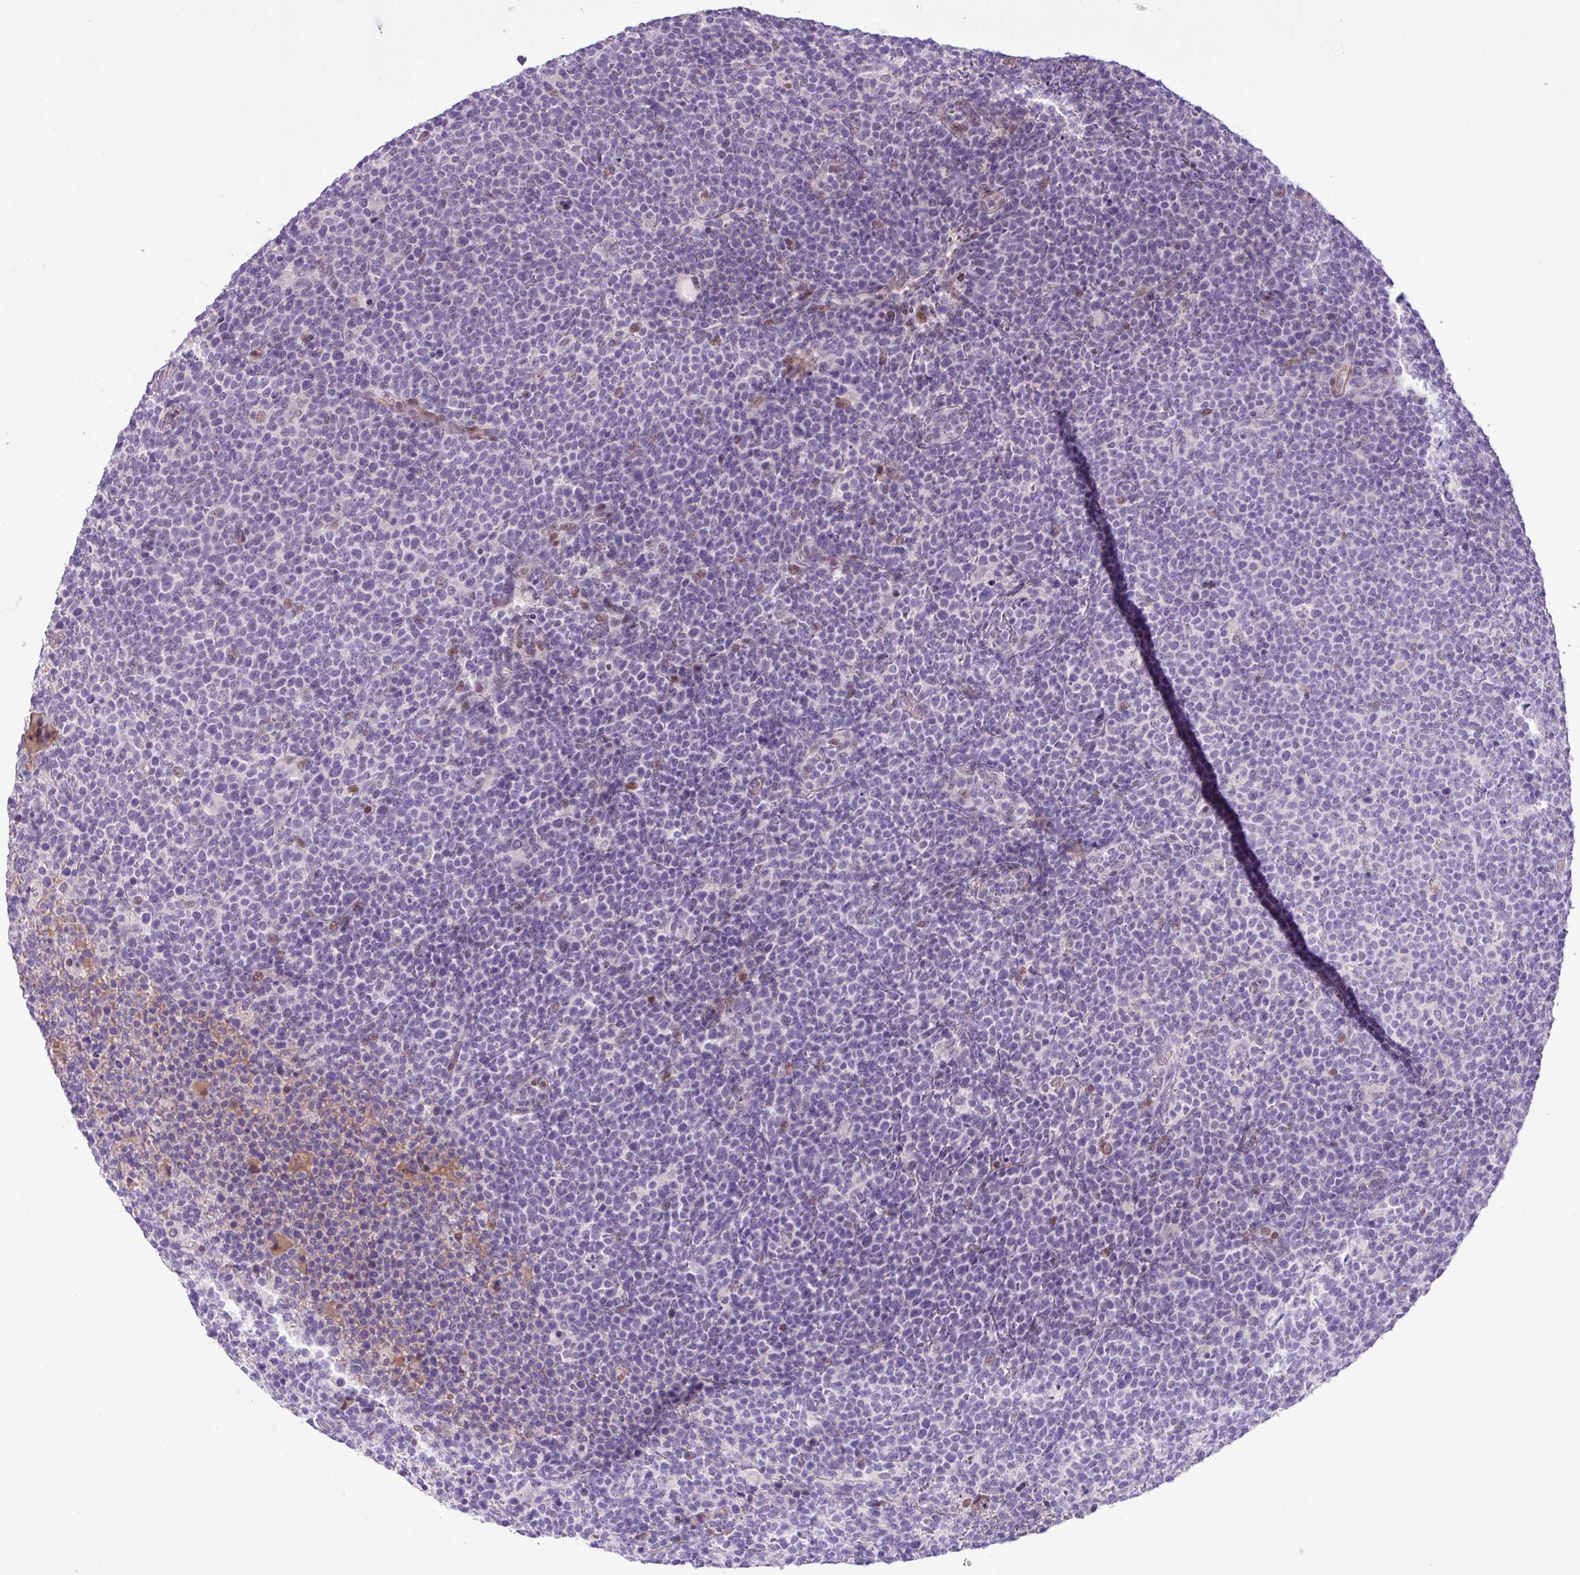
{"staining": {"intensity": "negative", "quantity": "none", "location": "none"}, "tissue": "lymphoma", "cell_type": "Tumor cells", "image_type": "cancer", "snomed": [{"axis": "morphology", "description": "Malignant lymphoma, non-Hodgkin's type, High grade"}, {"axis": "topography", "description": "Lymph node"}], "caption": "DAB immunohistochemical staining of human lymphoma reveals no significant staining in tumor cells.", "gene": "YLPM1", "patient": {"sex": "male", "age": 61}}